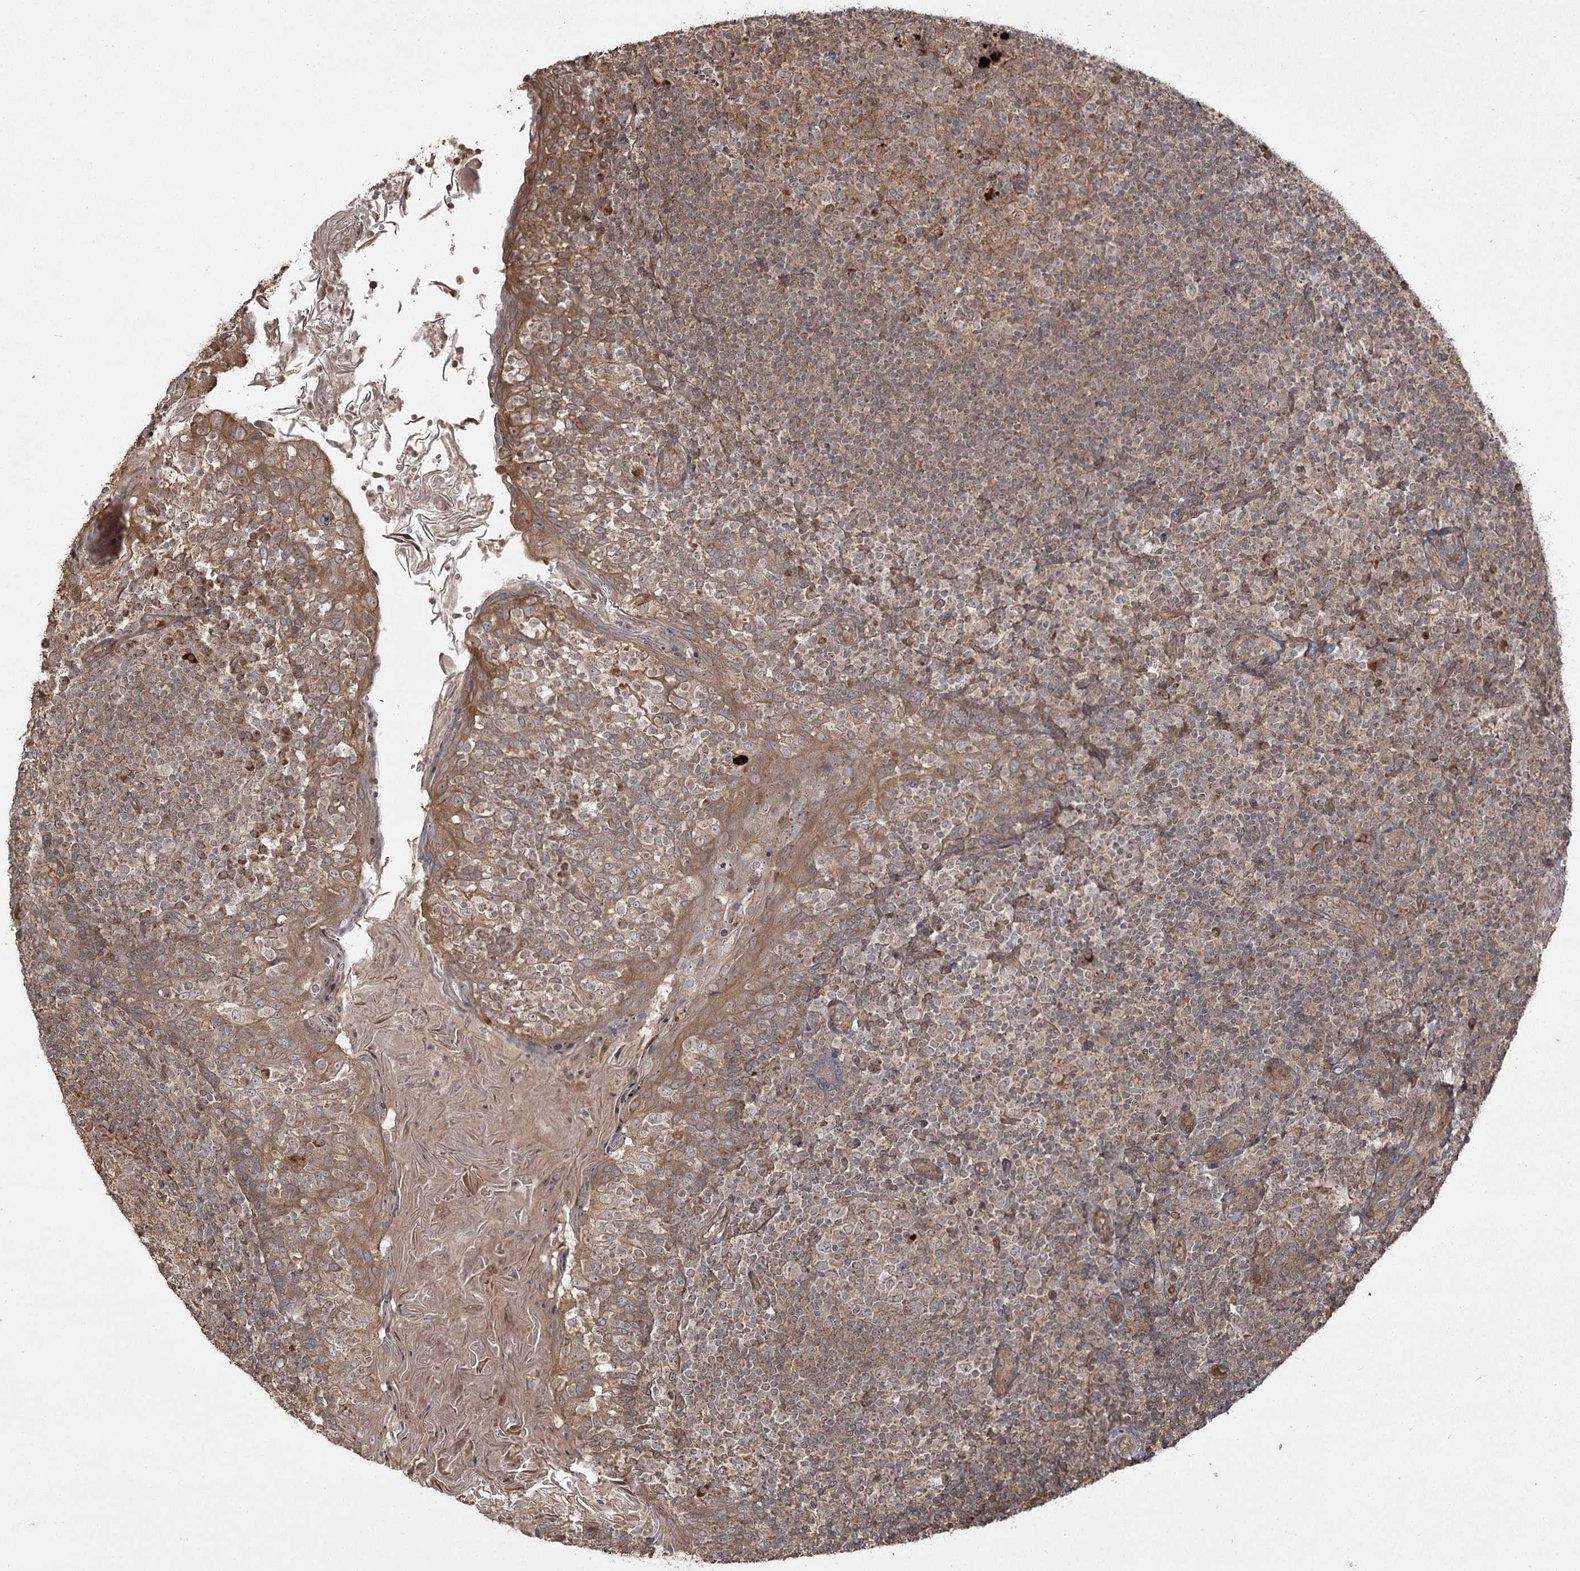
{"staining": {"intensity": "moderate", "quantity": ">75%", "location": "cytoplasmic/membranous"}, "tissue": "tonsil", "cell_type": "Germinal center cells", "image_type": "normal", "snomed": [{"axis": "morphology", "description": "Normal tissue, NOS"}, {"axis": "topography", "description": "Tonsil"}], "caption": "Protein analysis of unremarkable tonsil displays moderate cytoplasmic/membranous positivity in approximately >75% of germinal center cells.", "gene": "CPLANE1", "patient": {"sex": "female", "age": 19}}